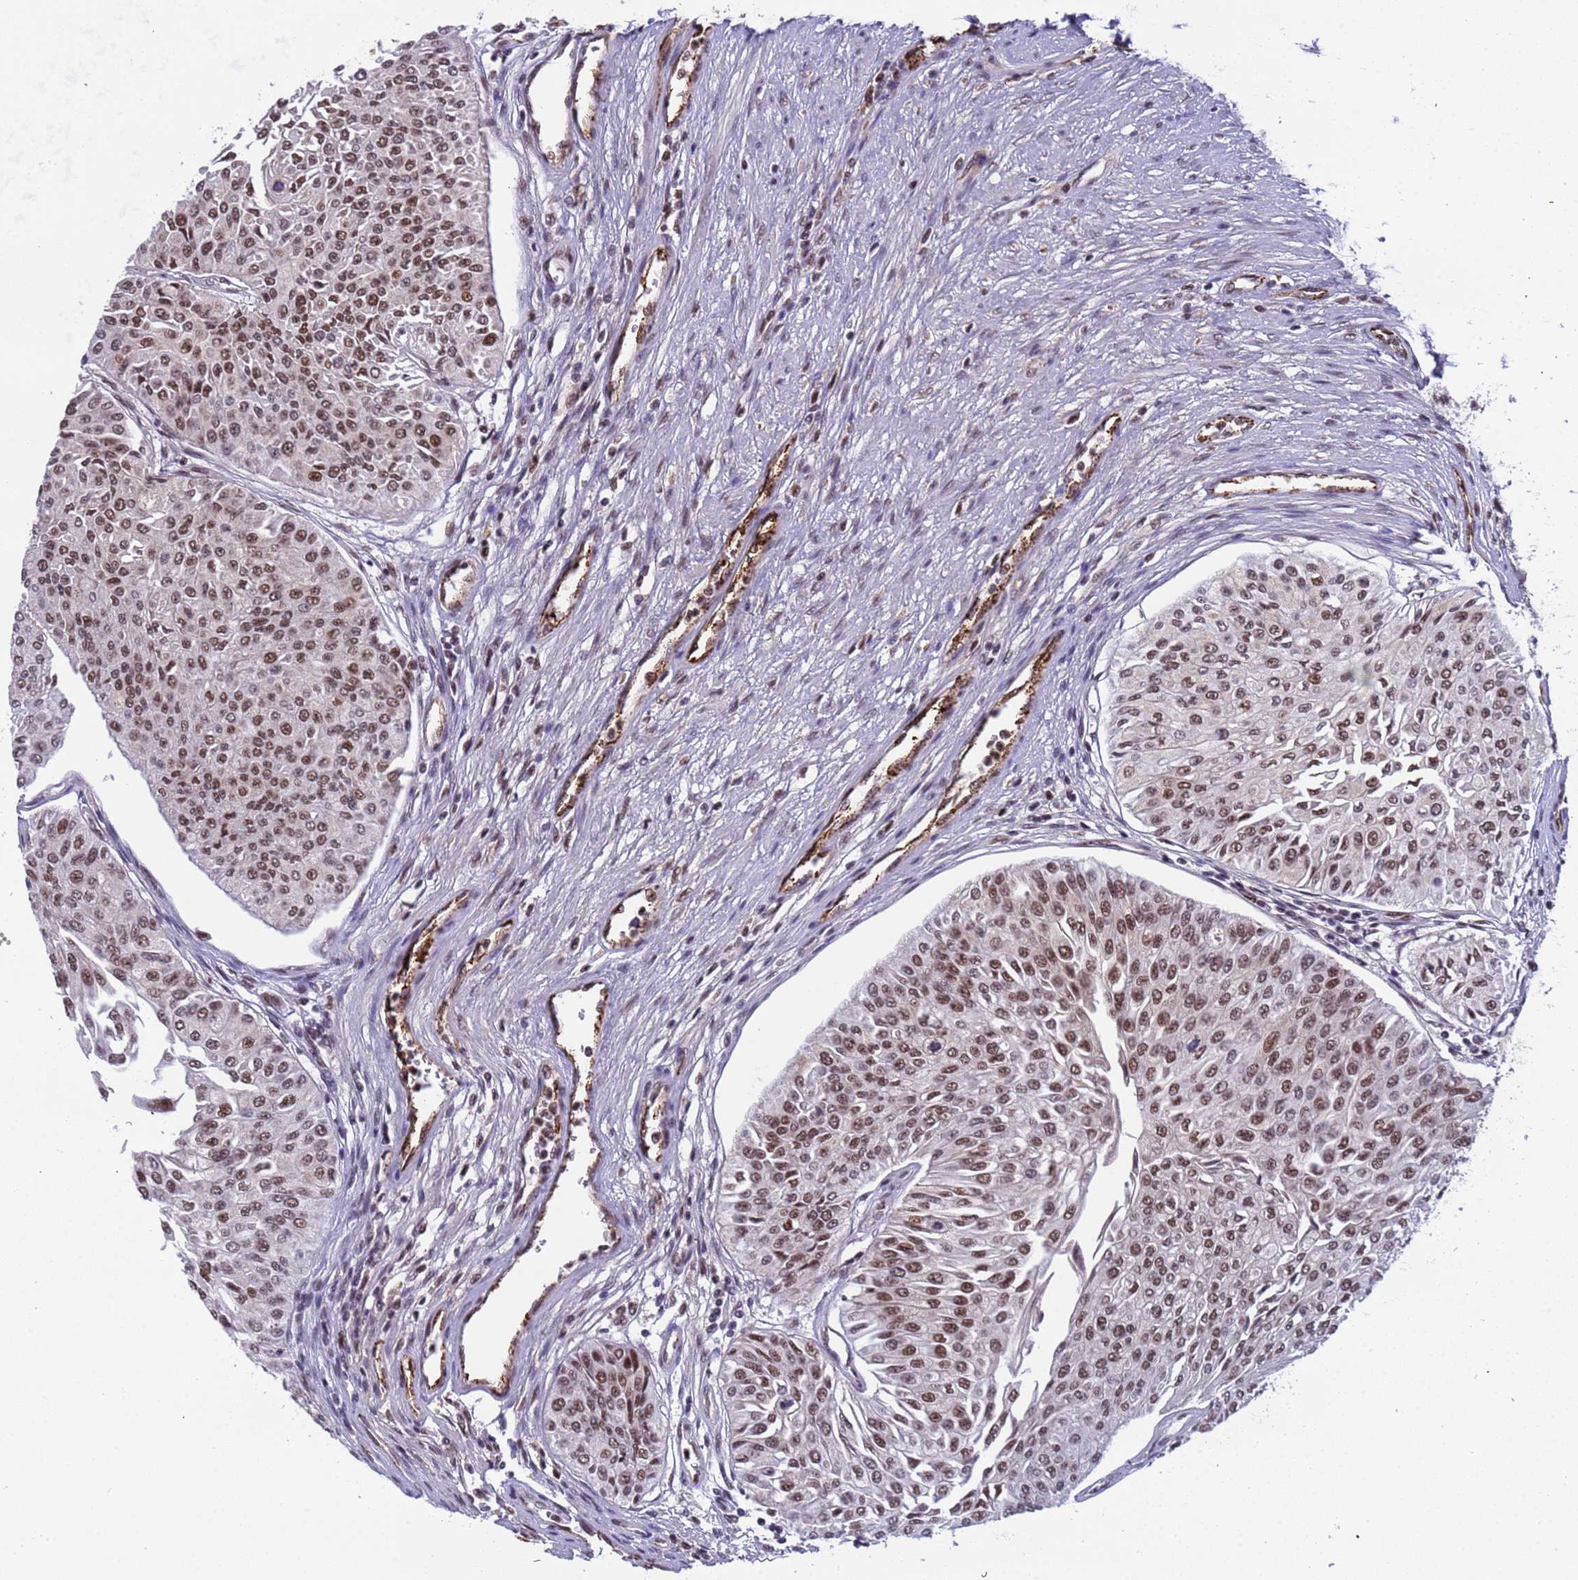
{"staining": {"intensity": "moderate", "quantity": ">75%", "location": "nuclear"}, "tissue": "urothelial cancer", "cell_type": "Tumor cells", "image_type": "cancer", "snomed": [{"axis": "morphology", "description": "Urothelial carcinoma, Low grade"}, {"axis": "topography", "description": "Urinary bladder"}], "caption": "Protein positivity by immunohistochemistry reveals moderate nuclear positivity in approximately >75% of tumor cells in low-grade urothelial carcinoma. (DAB (3,3'-diaminobenzidine) IHC with brightfield microscopy, high magnification).", "gene": "SRRT", "patient": {"sex": "male", "age": 67}}